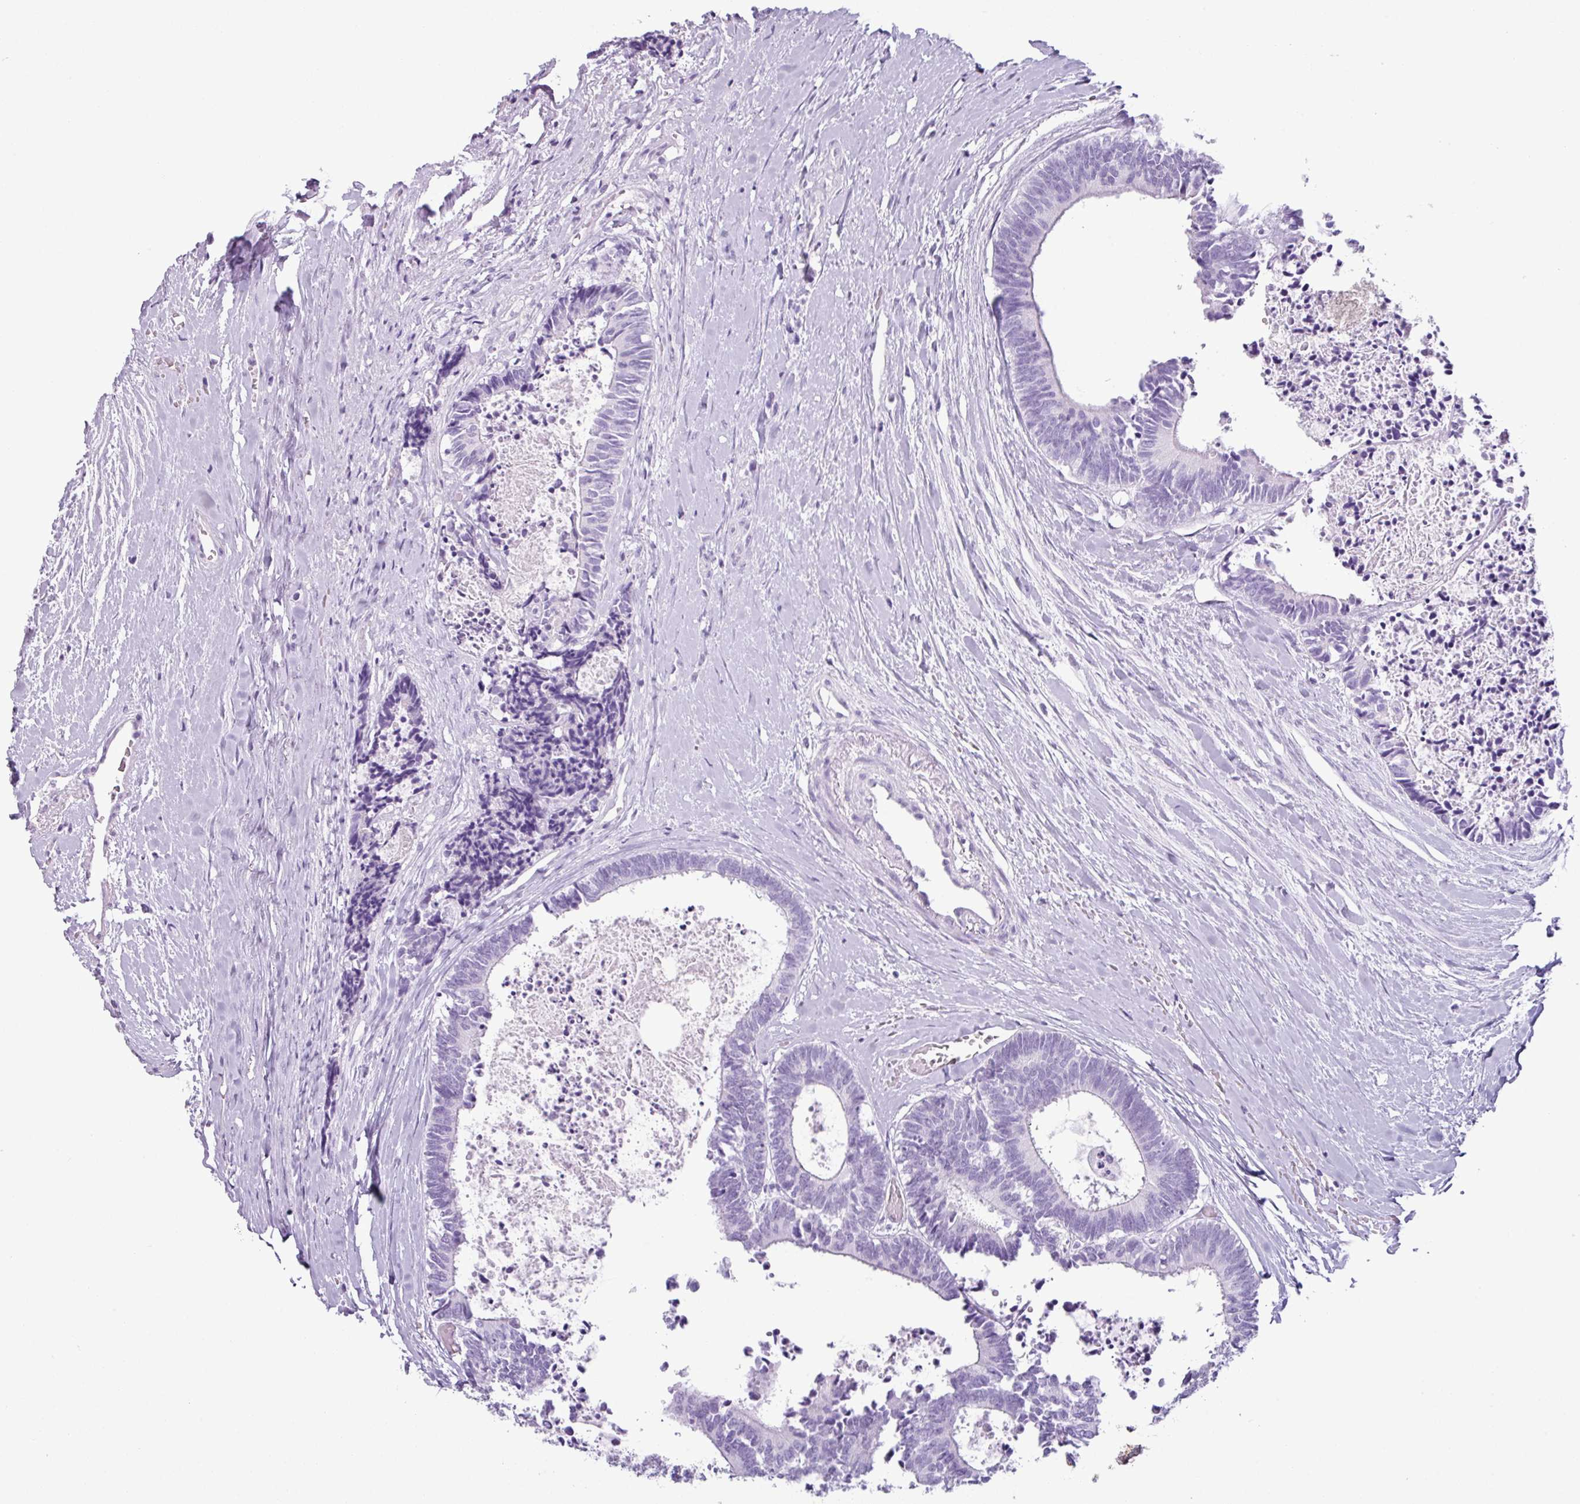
{"staining": {"intensity": "negative", "quantity": "none", "location": "none"}, "tissue": "colorectal cancer", "cell_type": "Tumor cells", "image_type": "cancer", "snomed": [{"axis": "morphology", "description": "Adenocarcinoma, NOS"}, {"axis": "topography", "description": "Colon"}, {"axis": "topography", "description": "Rectum"}], "caption": "An image of colorectal cancer stained for a protein exhibits no brown staining in tumor cells.", "gene": "SCT", "patient": {"sex": "male", "age": 57}}